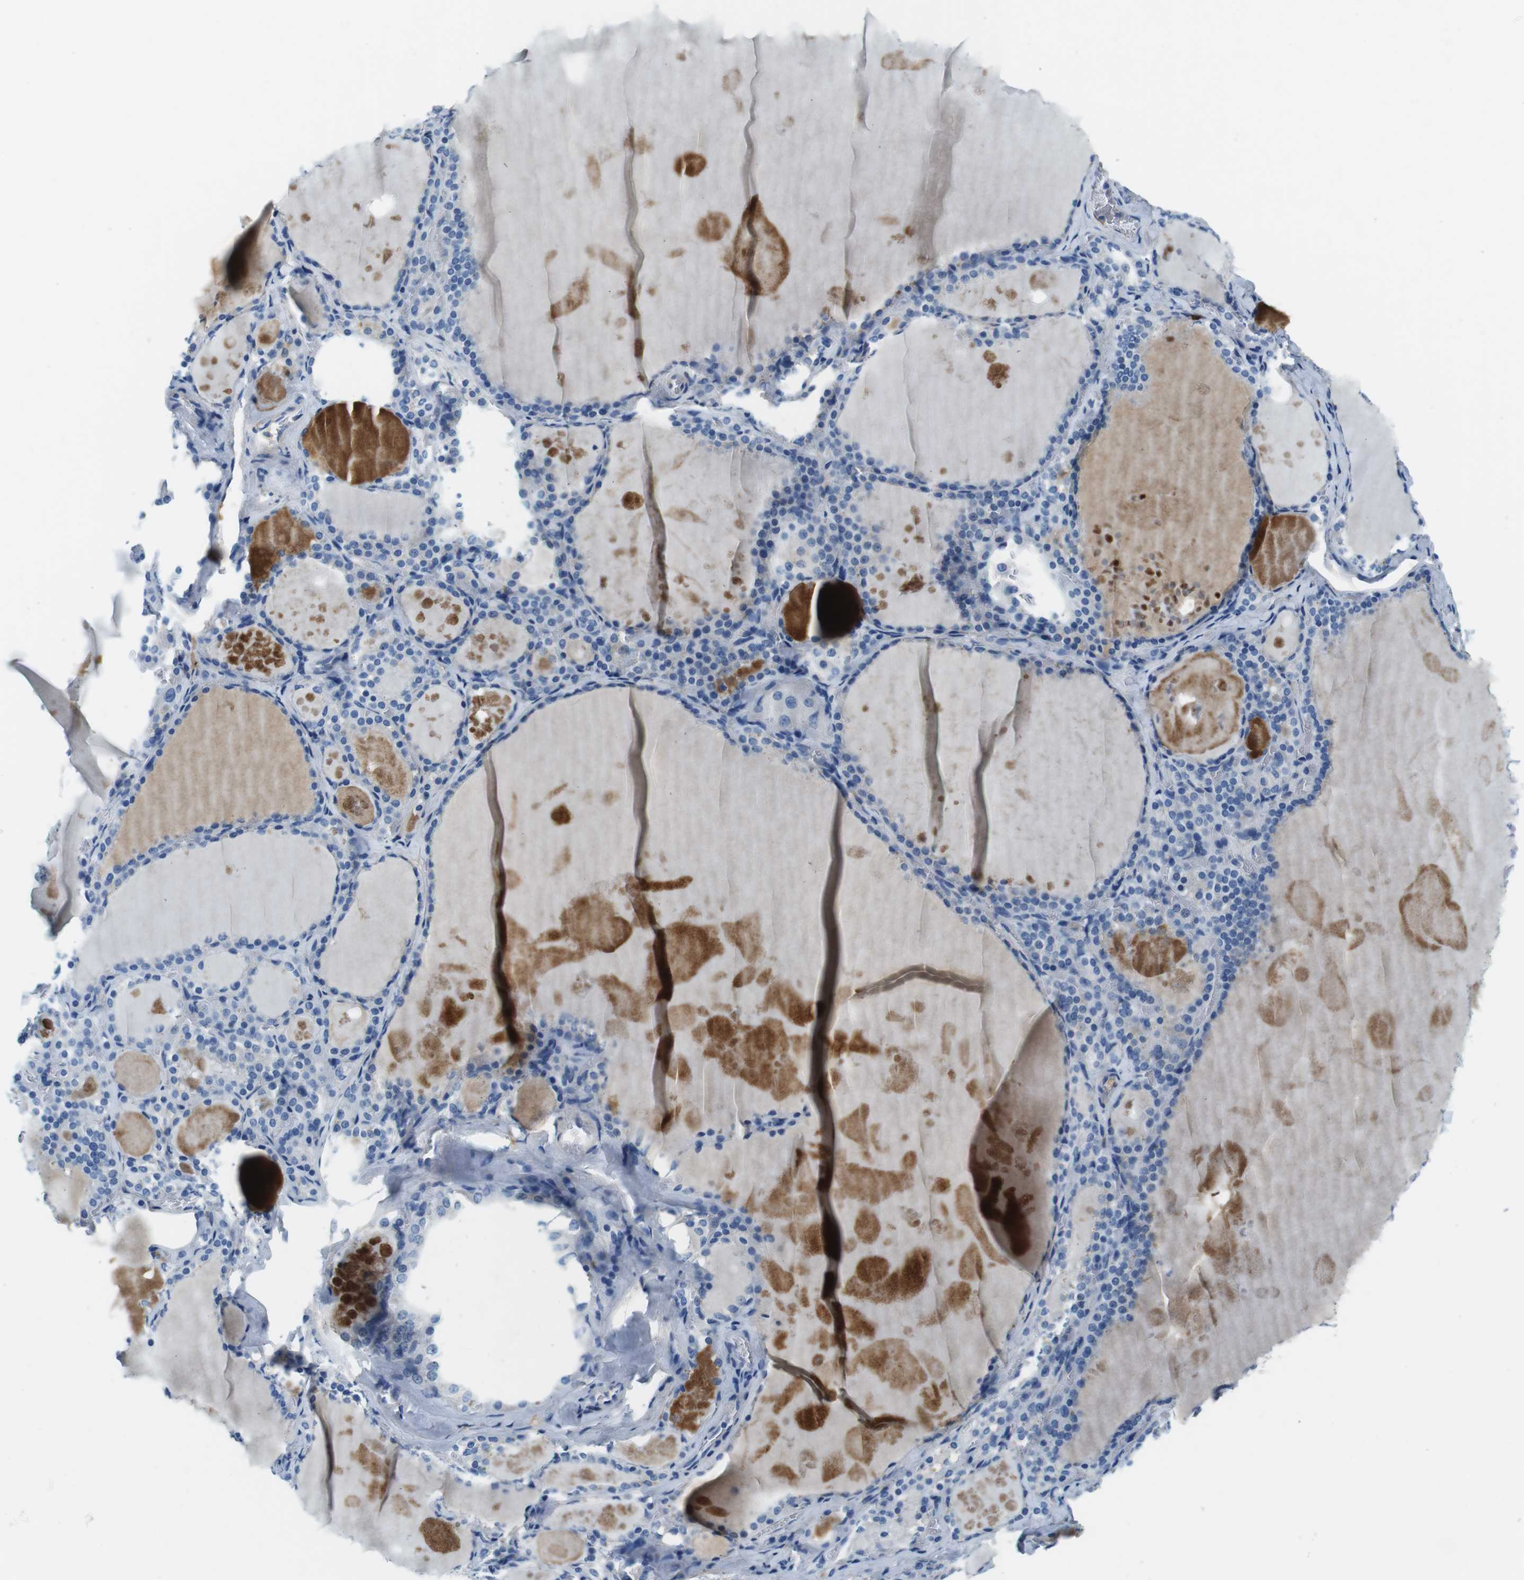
{"staining": {"intensity": "negative", "quantity": "none", "location": "none"}, "tissue": "thyroid gland", "cell_type": "Glandular cells", "image_type": "normal", "snomed": [{"axis": "morphology", "description": "Normal tissue, NOS"}, {"axis": "topography", "description": "Thyroid gland"}], "caption": "High magnification brightfield microscopy of unremarkable thyroid gland stained with DAB (3,3'-diaminobenzidine) (brown) and counterstained with hematoxylin (blue): glandular cells show no significant expression. (Brightfield microscopy of DAB immunohistochemistry (IHC) at high magnification).", "gene": "IGHD", "patient": {"sex": "male", "age": 56}}